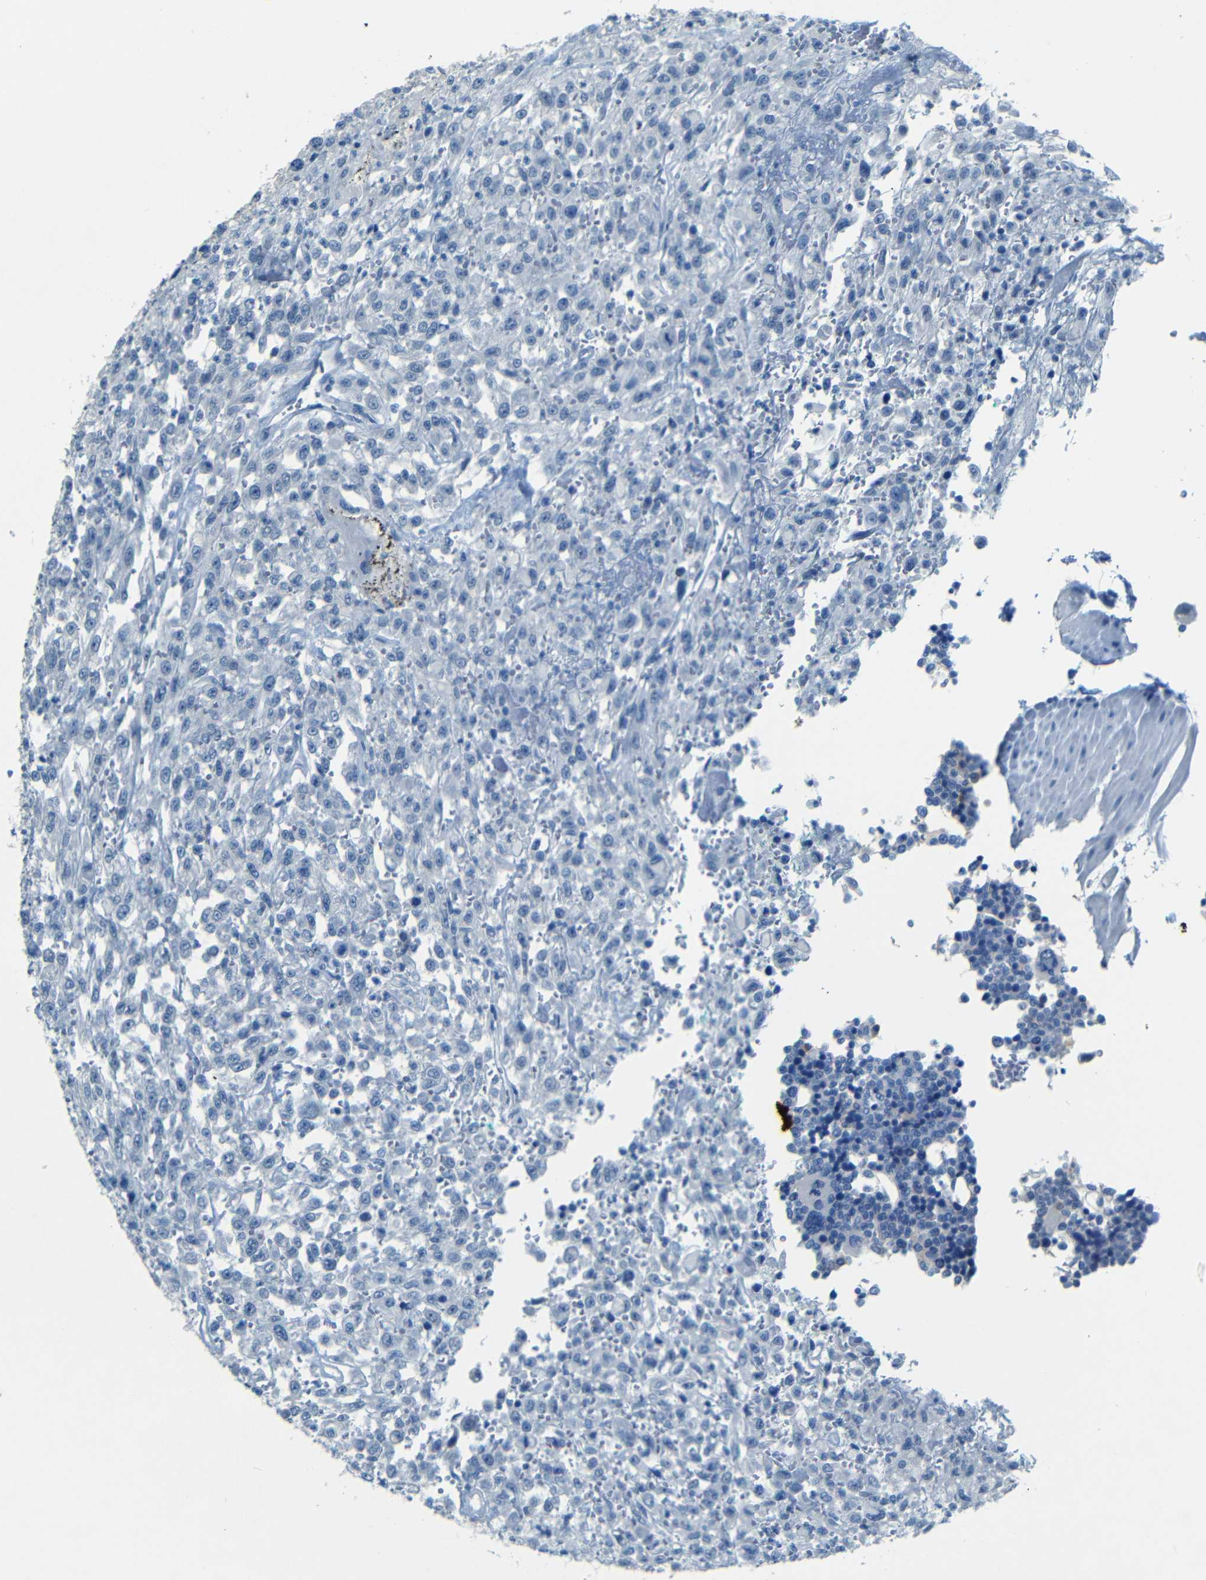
{"staining": {"intensity": "negative", "quantity": "none", "location": "none"}, "tissue": "urothelial cancer", "cell_type": "Tumor cells", "image_type": "cancer", "snomed": [{"axis": "morphology", "description": "Urothelial carcinoma, High grade"}, {"axis": "topography", "description": "Urinary bladder"}], "caption": "Immunohistochemical staining of human high-grade urothelial carcinoma shows no significant staining in tumor cells. (DAB immunohistochemistry (IHC), high magnification).", "gene": "ZMAT1", "patient": {"sex": "male", "age": 46}}